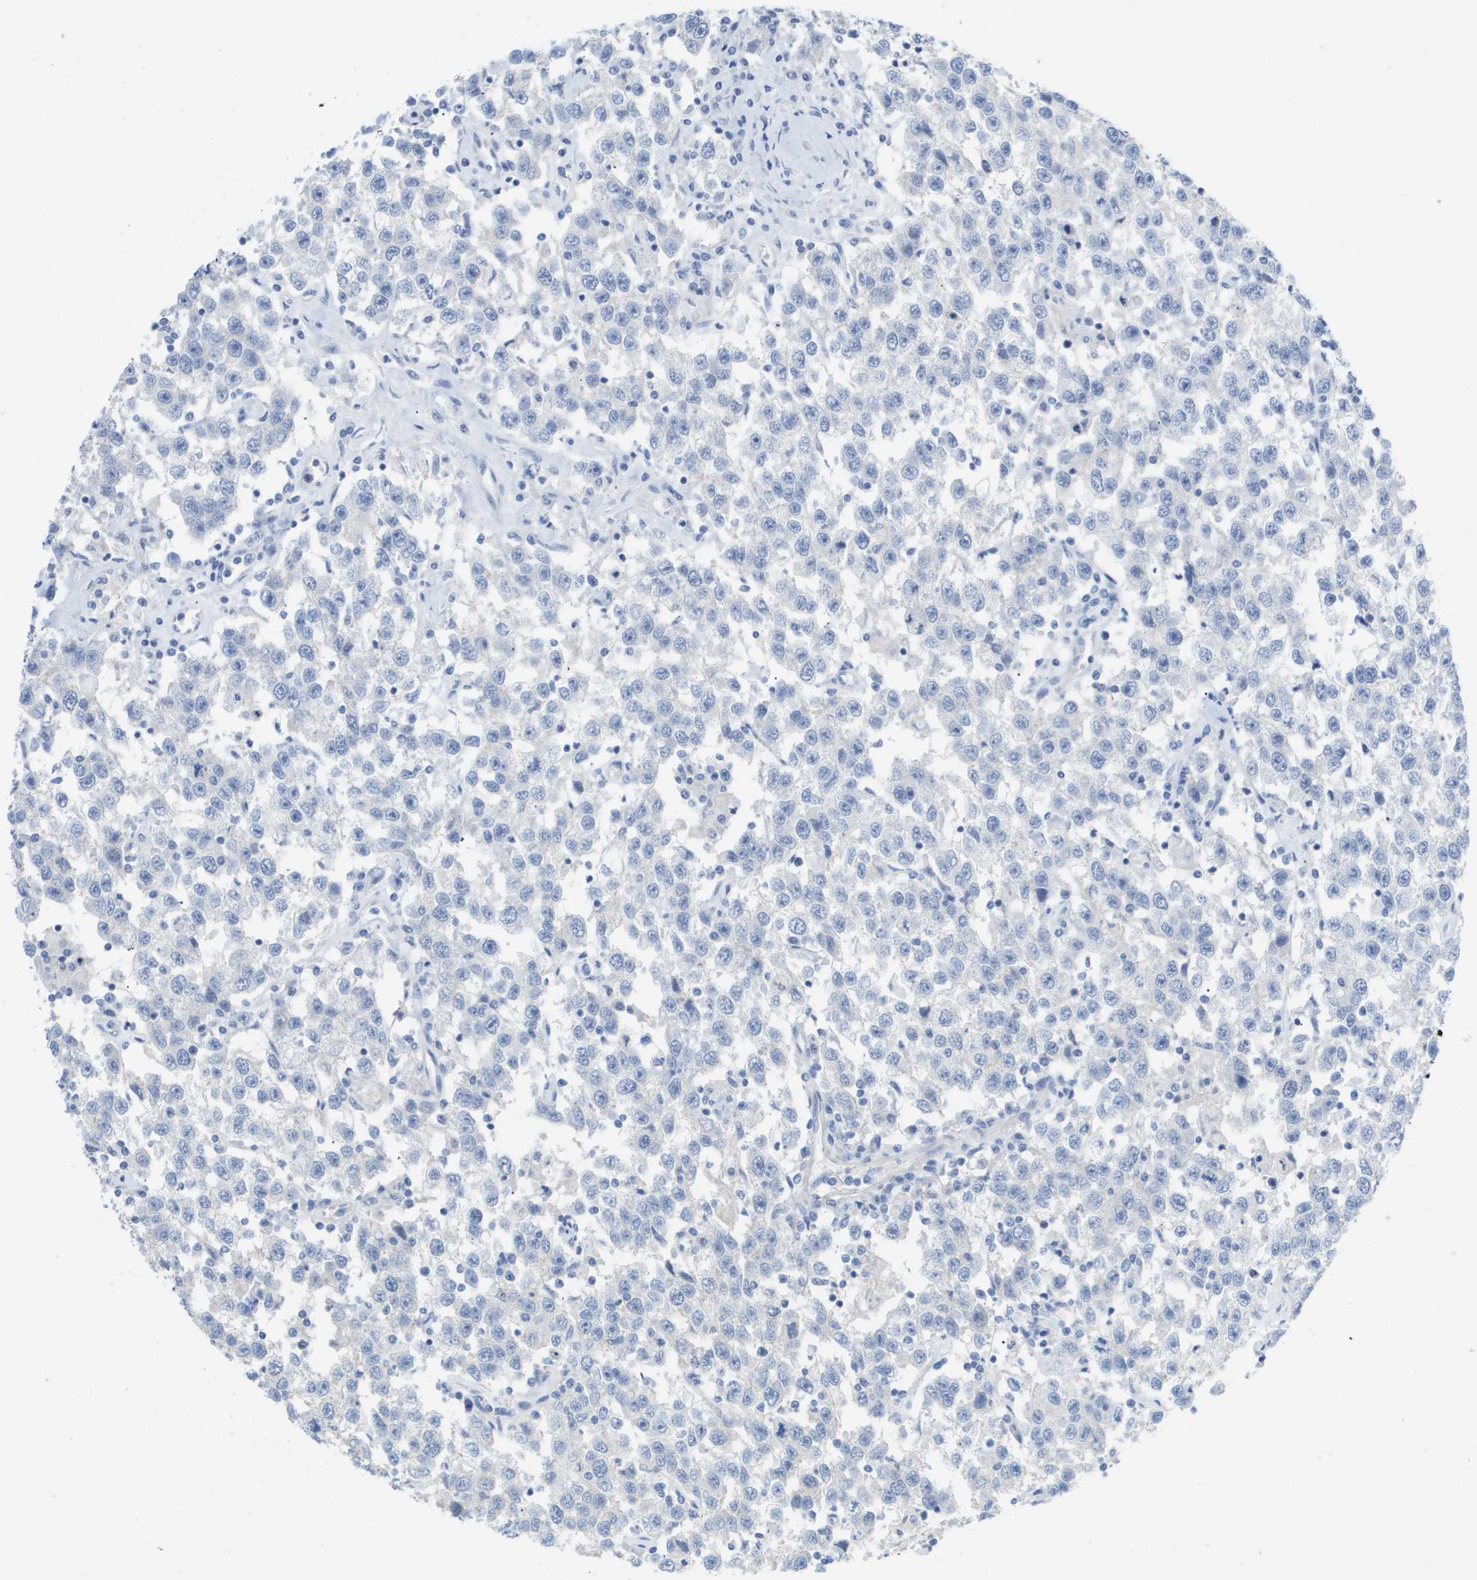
{"staining": {"intensity": "negative", "quantity": "none", "location": "none"}, "tissue": "testis cancer", "cell_type": "Tumor cells", "image_type": "cancer", "snomed": [{"axis": "morphology", "description": "Seminoma, NOS"}, {"axis": "topography", "description": "Testis"}], "caption": "The histopathology image reveals no significant expression in tumor cells of testis seminoma.", "gene": "MYL3", "patient": {"sex": "male", "age": 41}}